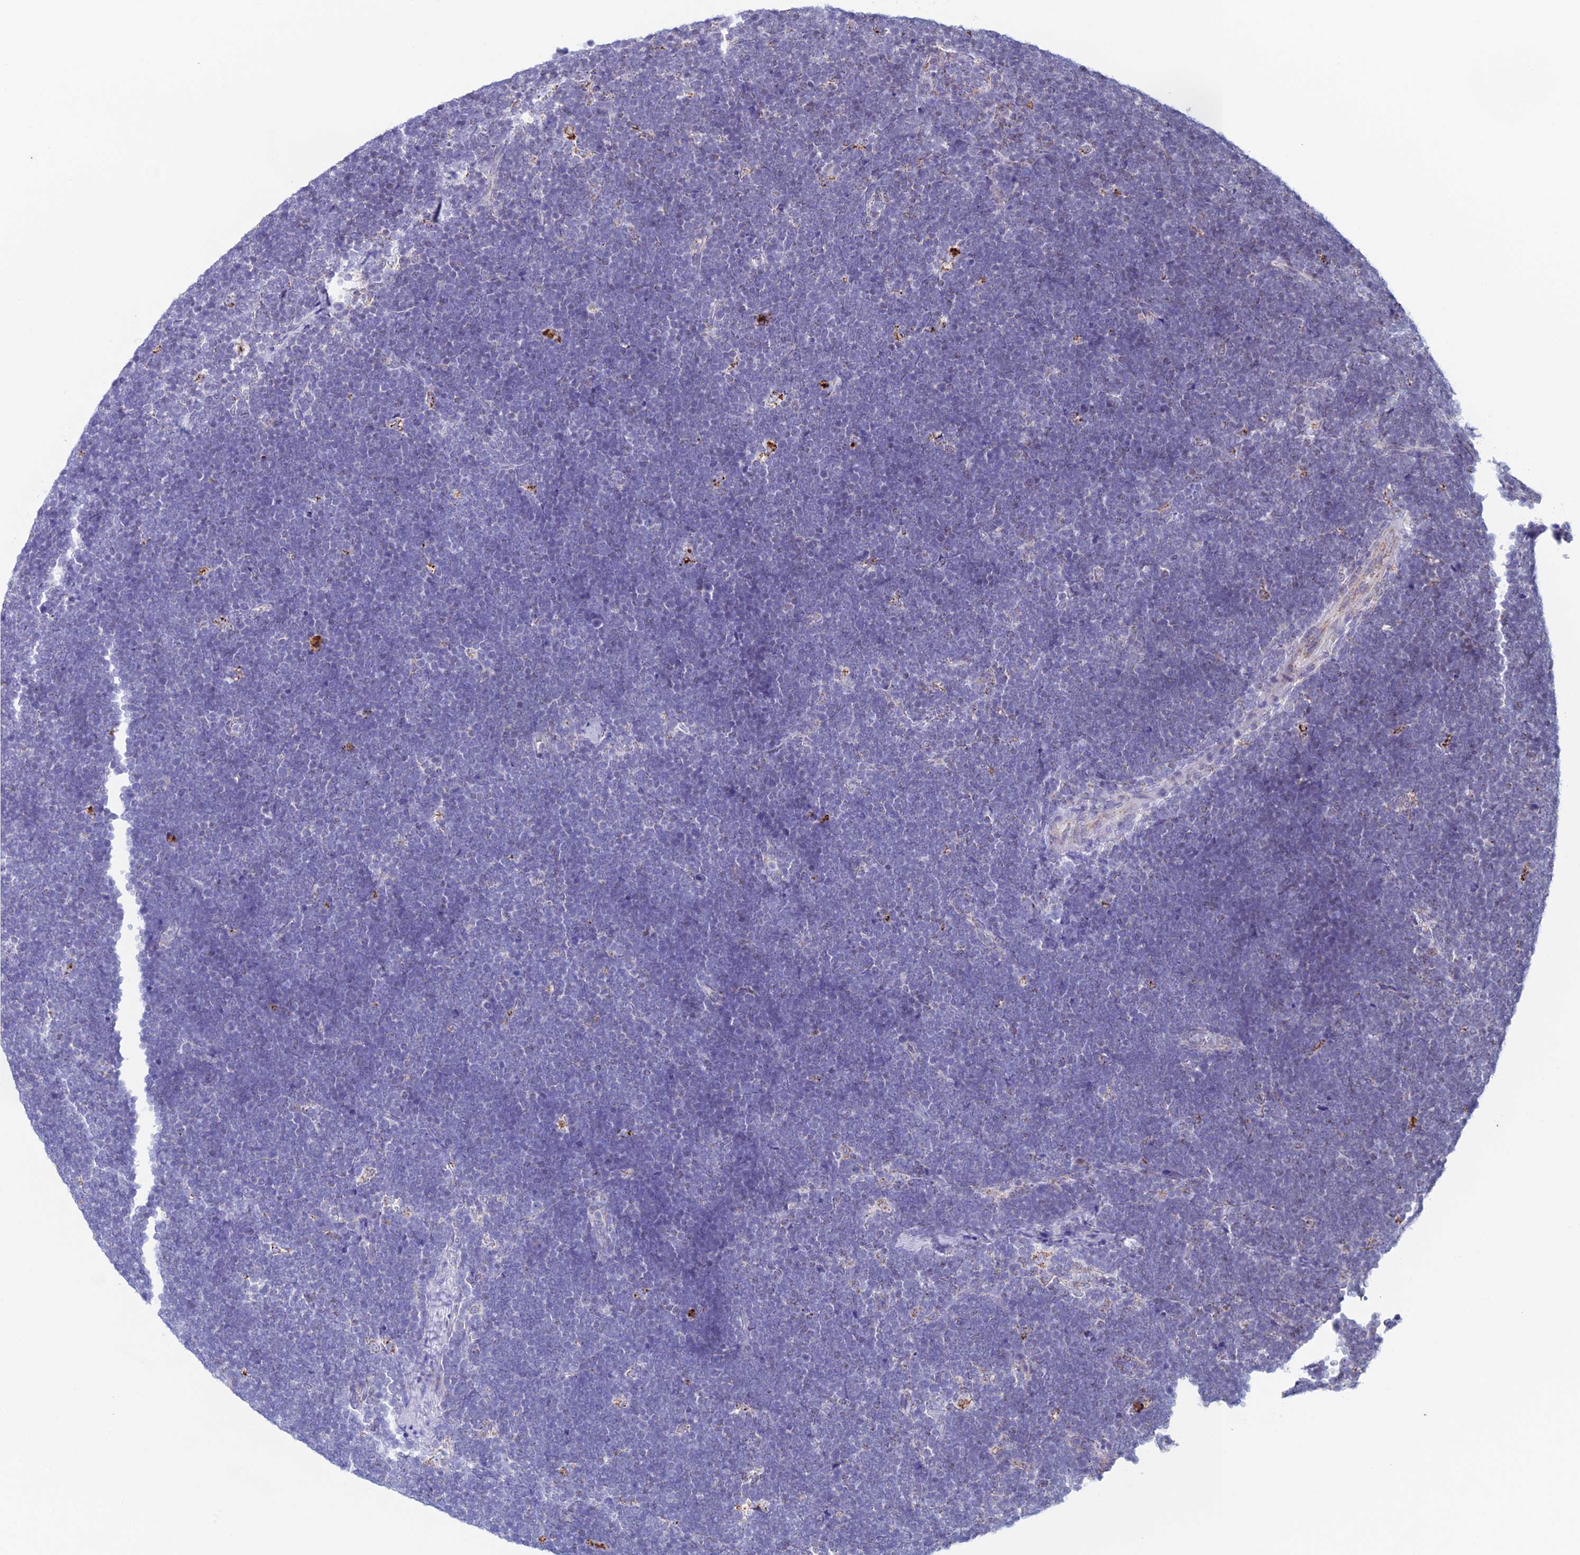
{"staining": {"intensity": "negative", "quantity": "none", "location": "none"}, "tissue": "lymphoma", "cell_type": "Tumor cells", "image_type": "cancer", "snomed": [{"axis": "morphology", "description": "Malignant lymphoma, non-Hodgkin's type, High grade"}, {"axis": "topography", "description": "Lymph node"}], "caption": "This is an immunohistochemistry (IHC) image of human malignant lymphoma, non-Hodgkin's type (high-grade). There is no staining in tumor cells.", "gene": "ZNG1B", "patient": {"sex": "male", "age": 13}}